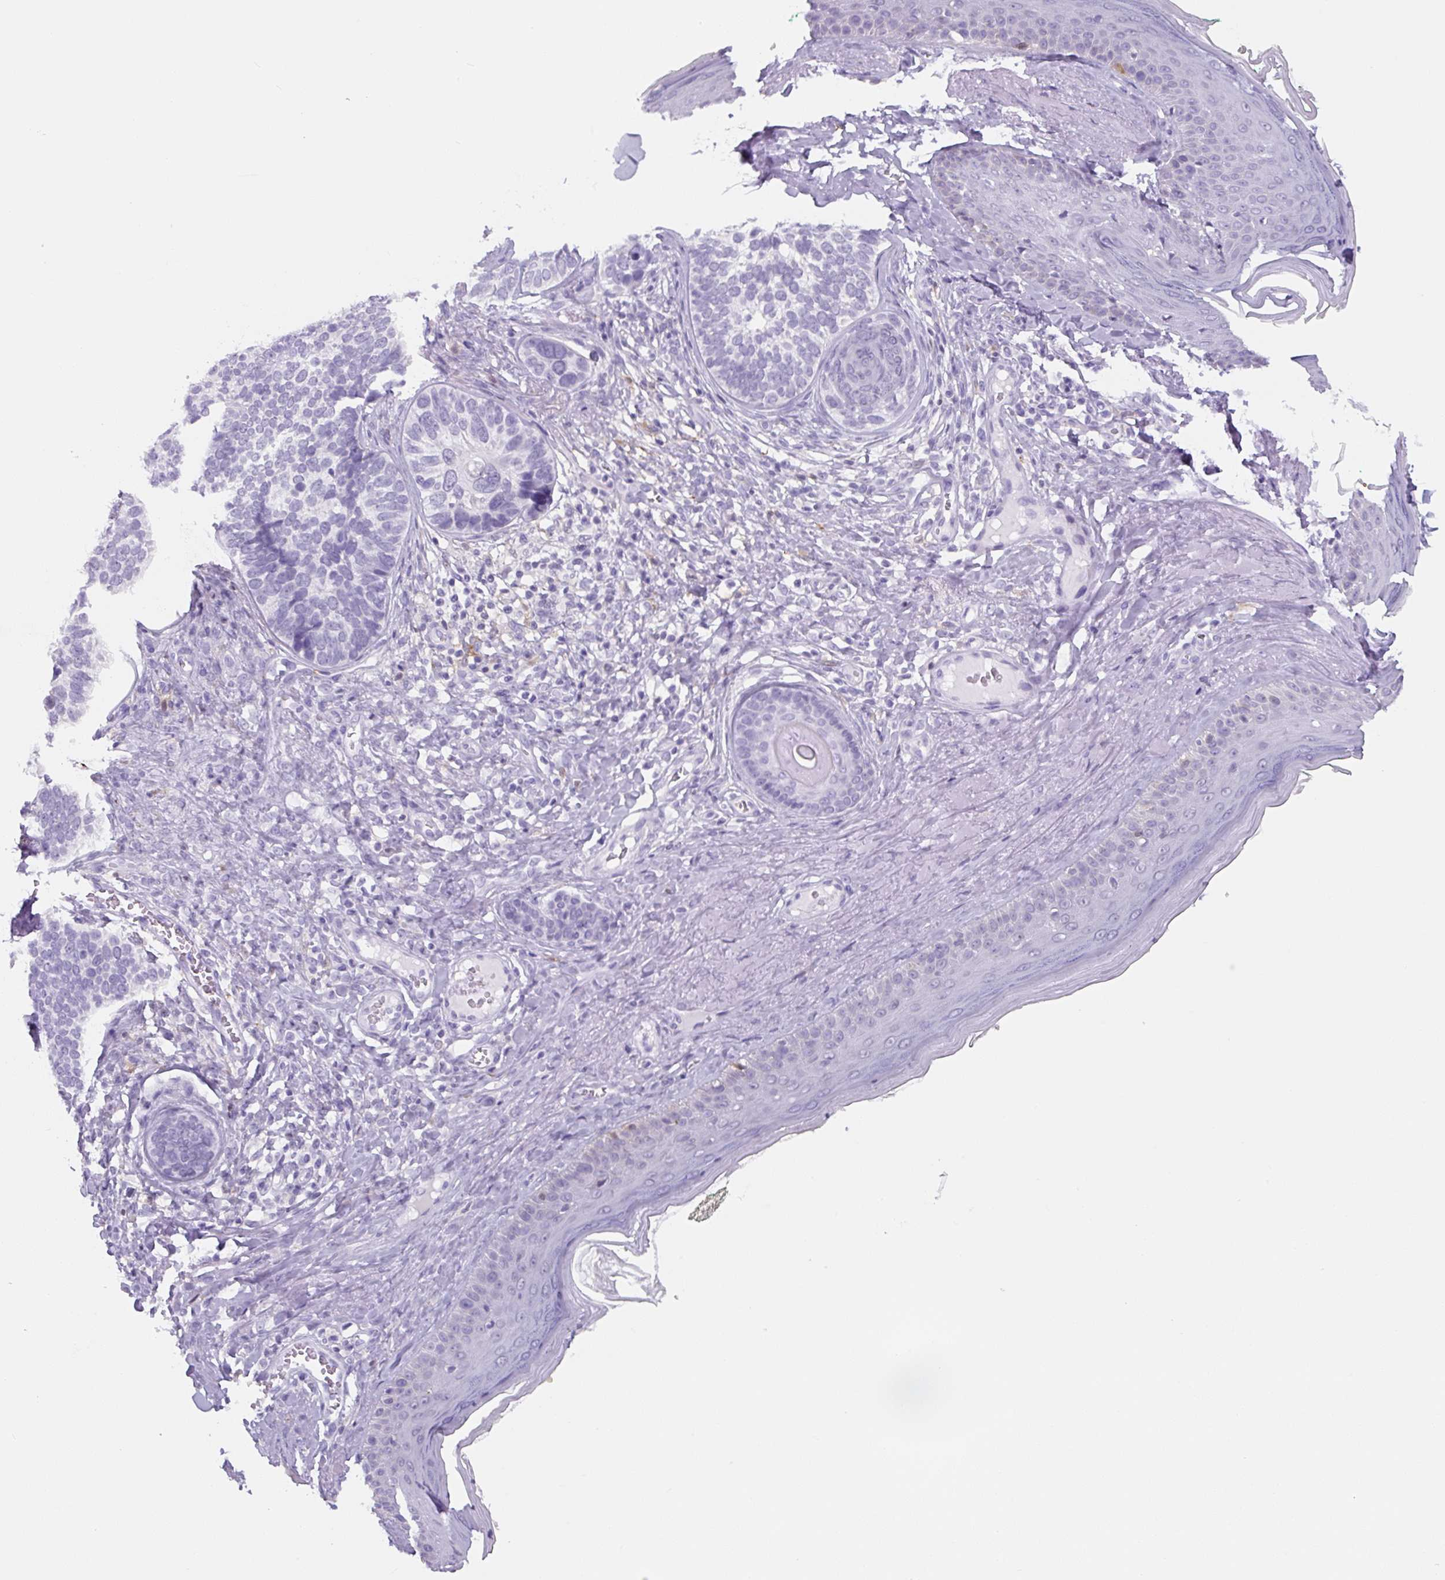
{"staining": {"intensity": "negative", "quantity": "none", "location": "none"}, "tissue": "skin cancer", "cell_type": "Tumor cells", "image_type": "cancer", "snomed": [{"axis": "morphology", "description": "Basal cell carcinoma"}, {"axis": "topography", "description": "Skin"}], "caption": "IHC photomicrograph of human skin cancer (basal cell carcinoma) stained for a protein (brown), which displays no staining in tumor cells.", "gene": "TNFRSF8", "patient": {"sex": "male", "age": 62}}